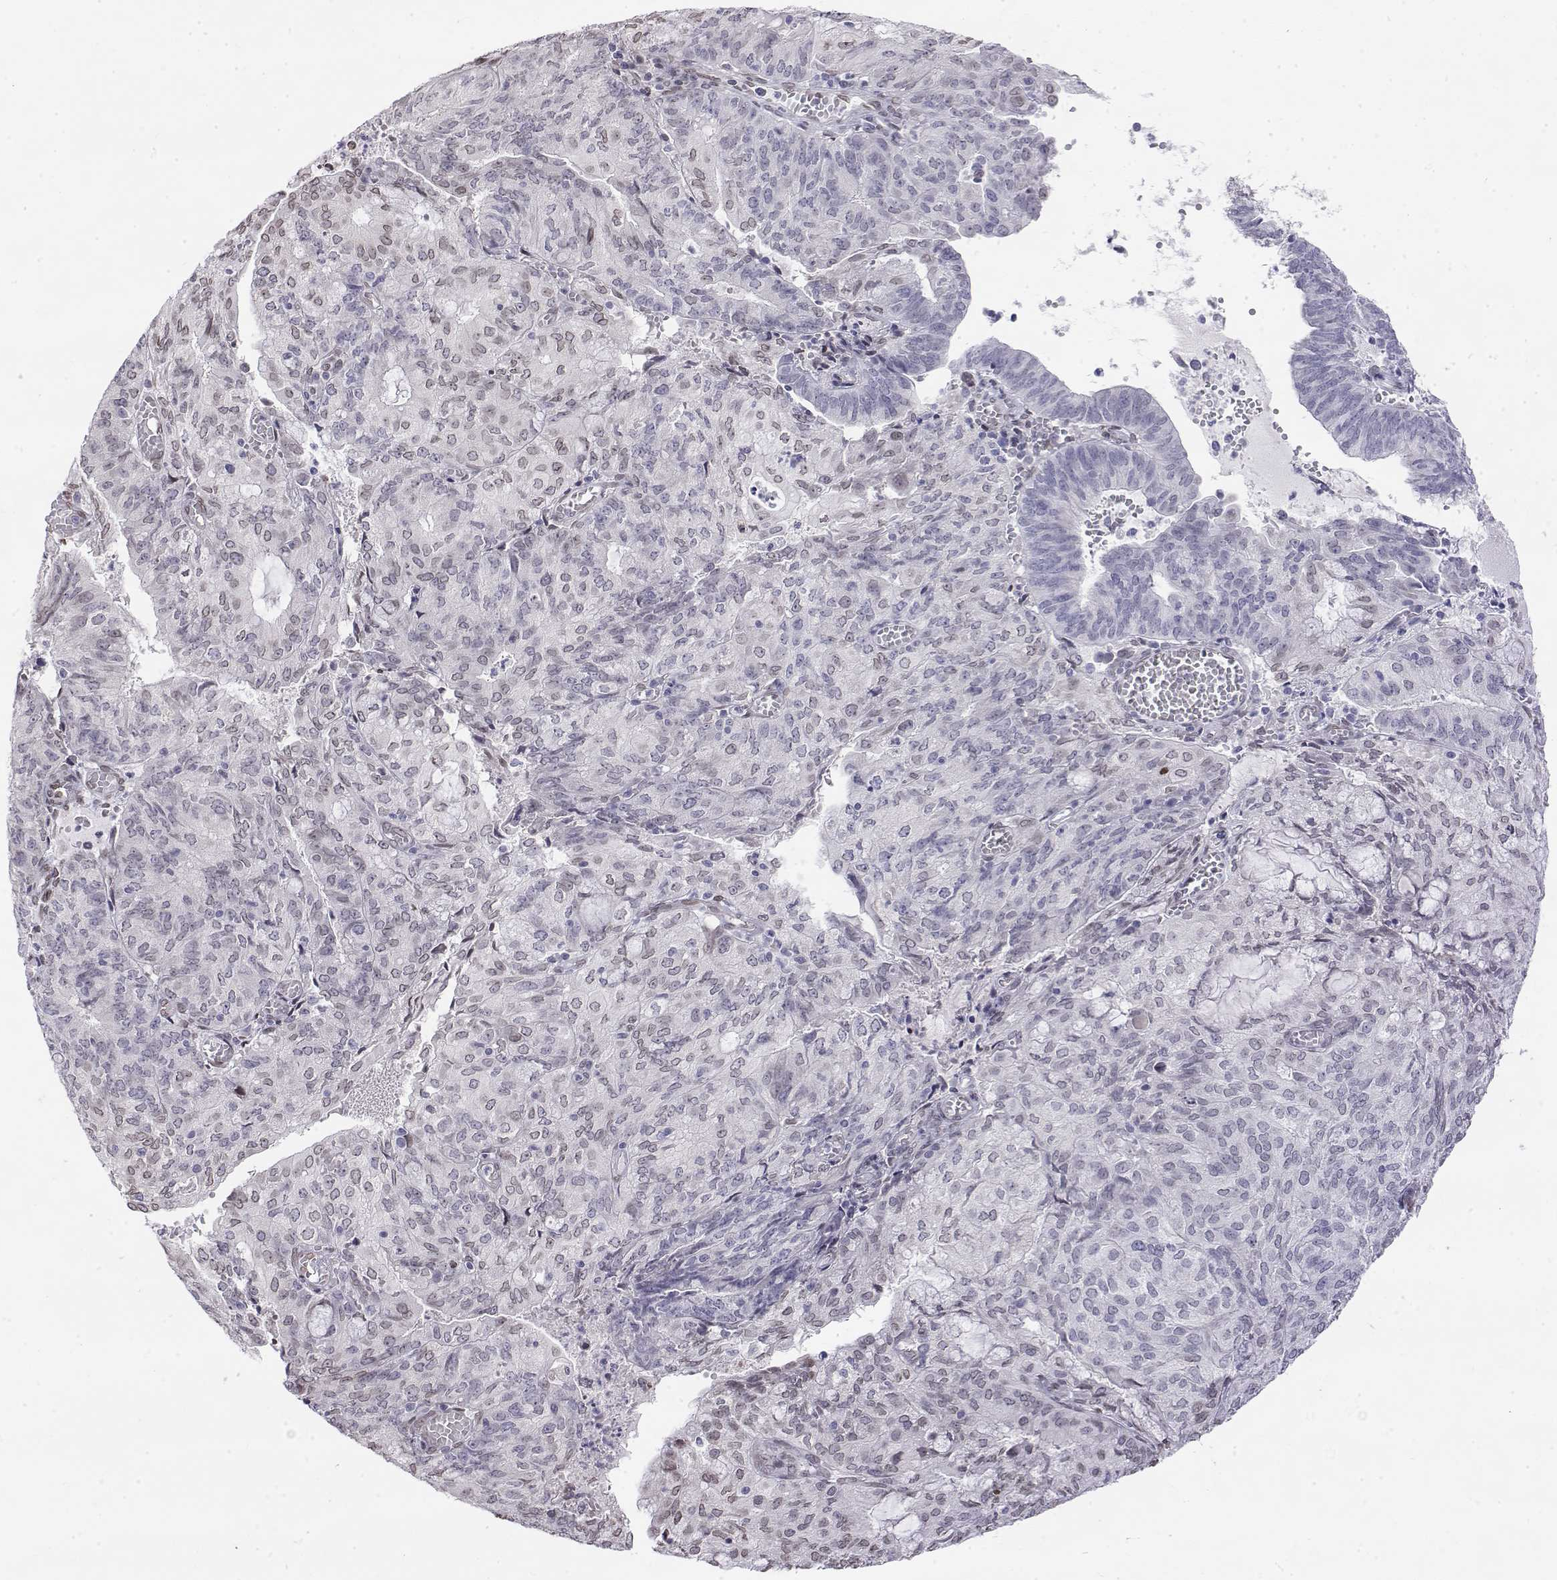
{"staining": {"intensity": "negative", "quantity": "none", "location": "none"}, "tissue": "endometrial cancer", "cell_type": "Tumor cells", "image_type": "cancer", "snomed": [{"axis": "morphology", "description": "Adenocarcinoma, NOS"}, {"axis": "topography", "description": "Endometrium"}], "caption": "There is no significant expression in tumor cells of adenocarcinoma (endometrial). Nuclei are stained in blue.", "gene": "ZNF532", "patient": {"sex": "female", "age": 82}}